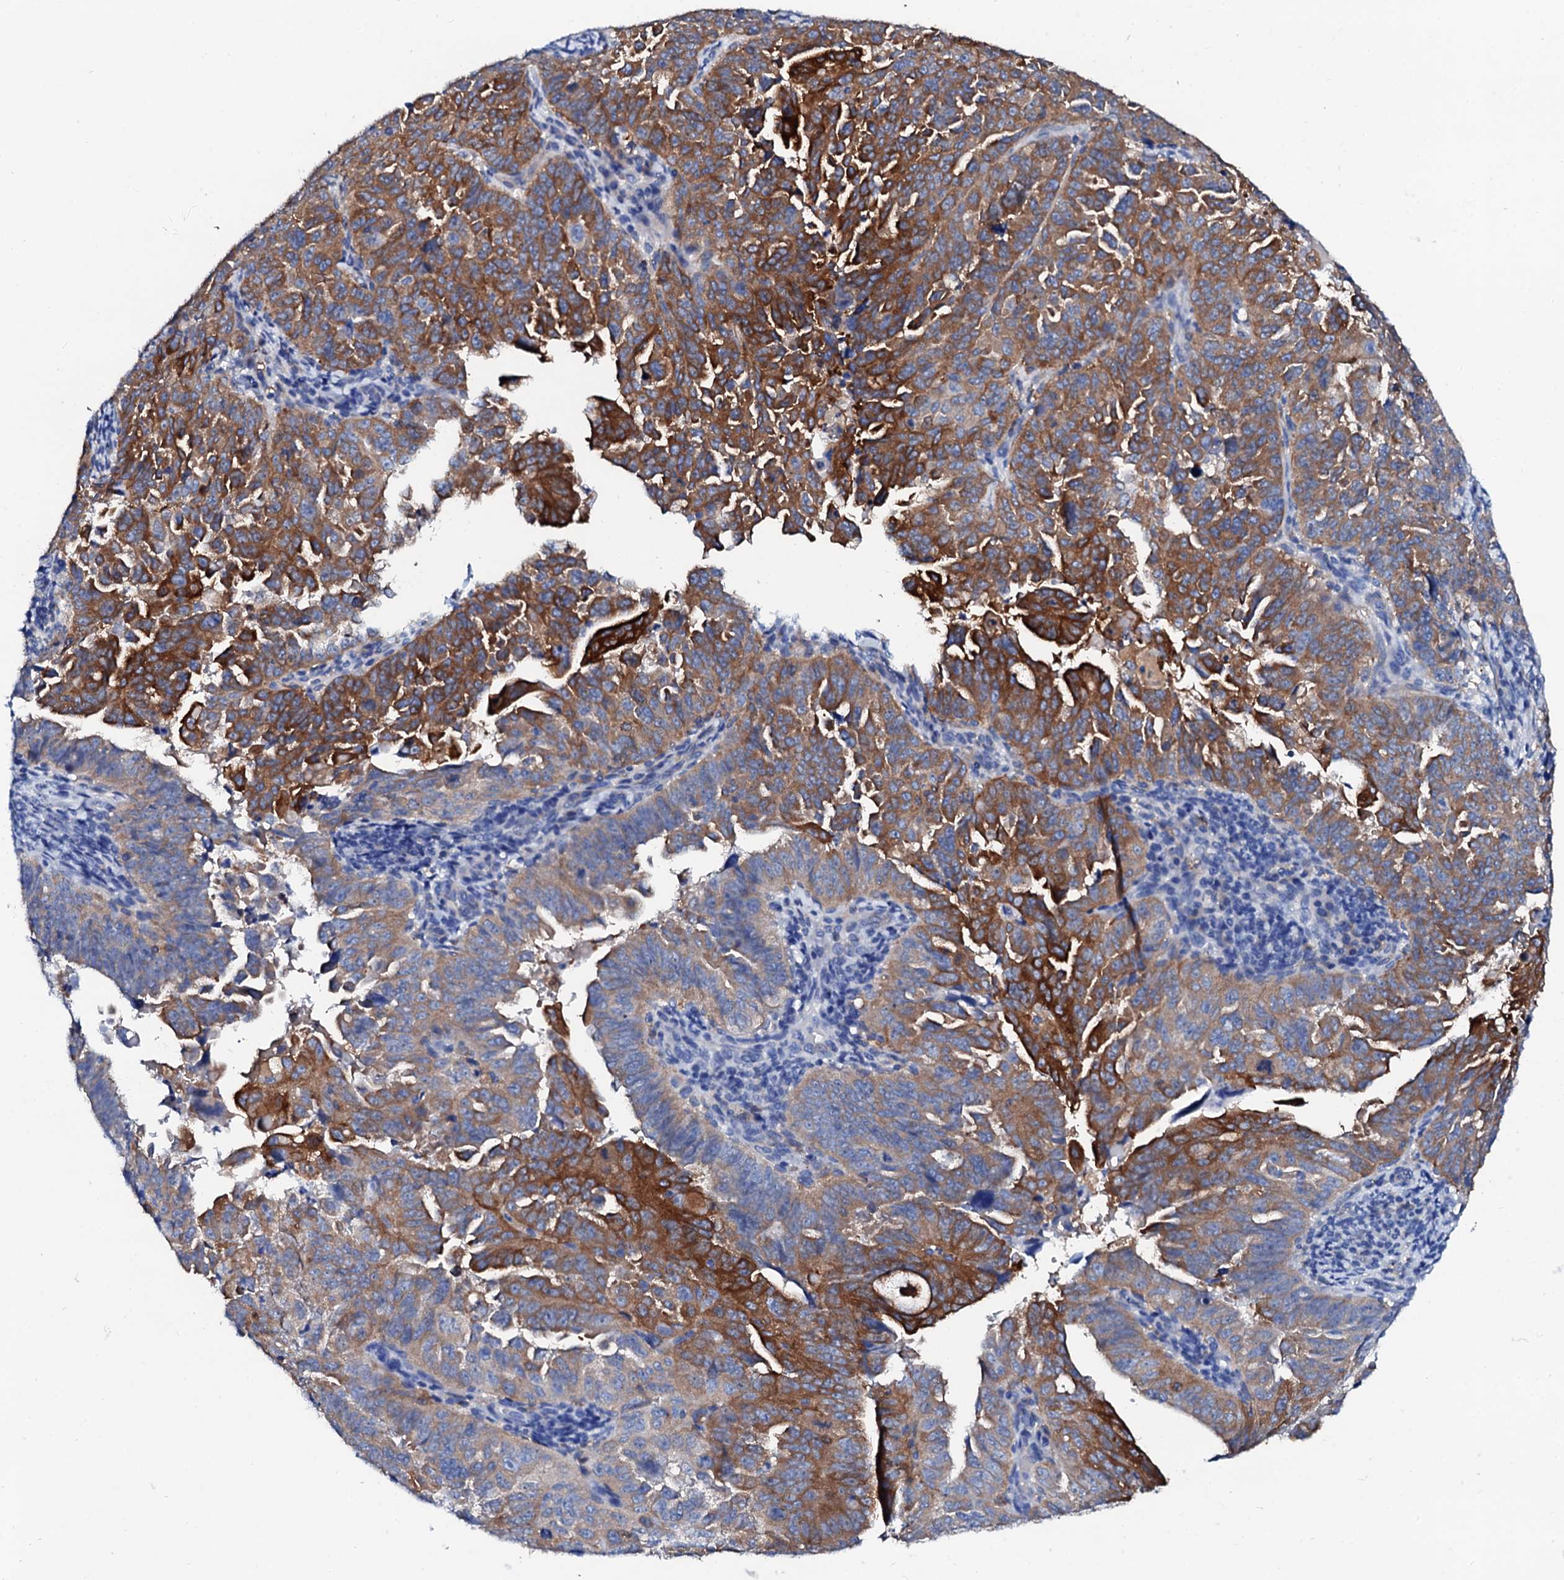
{"staining": {"intensity": "moderate", "quantity": "25%-75%", "location": "cytoplasmic/membranous"}, "tissue": "endometrial cancer", "cell_type": "Tumor cells", "image_type": "cancer", "snomed": [{"axis": "morphology", "description": "Adenocarcinoma, NOS"}, {"axis": "topography", "description": "Endometrium"}], "caption": "Adenocarcinoma (endometrial) stained with DAB (3,3'-diaminobenzidine) immunohistochemistry shows medium levels of moderate cytoplasmic/membranous staining in approximately 25%-75% of tumor cells.", "gene": "GLB1L3", "patient": {"sex": "female", "age": 65}}